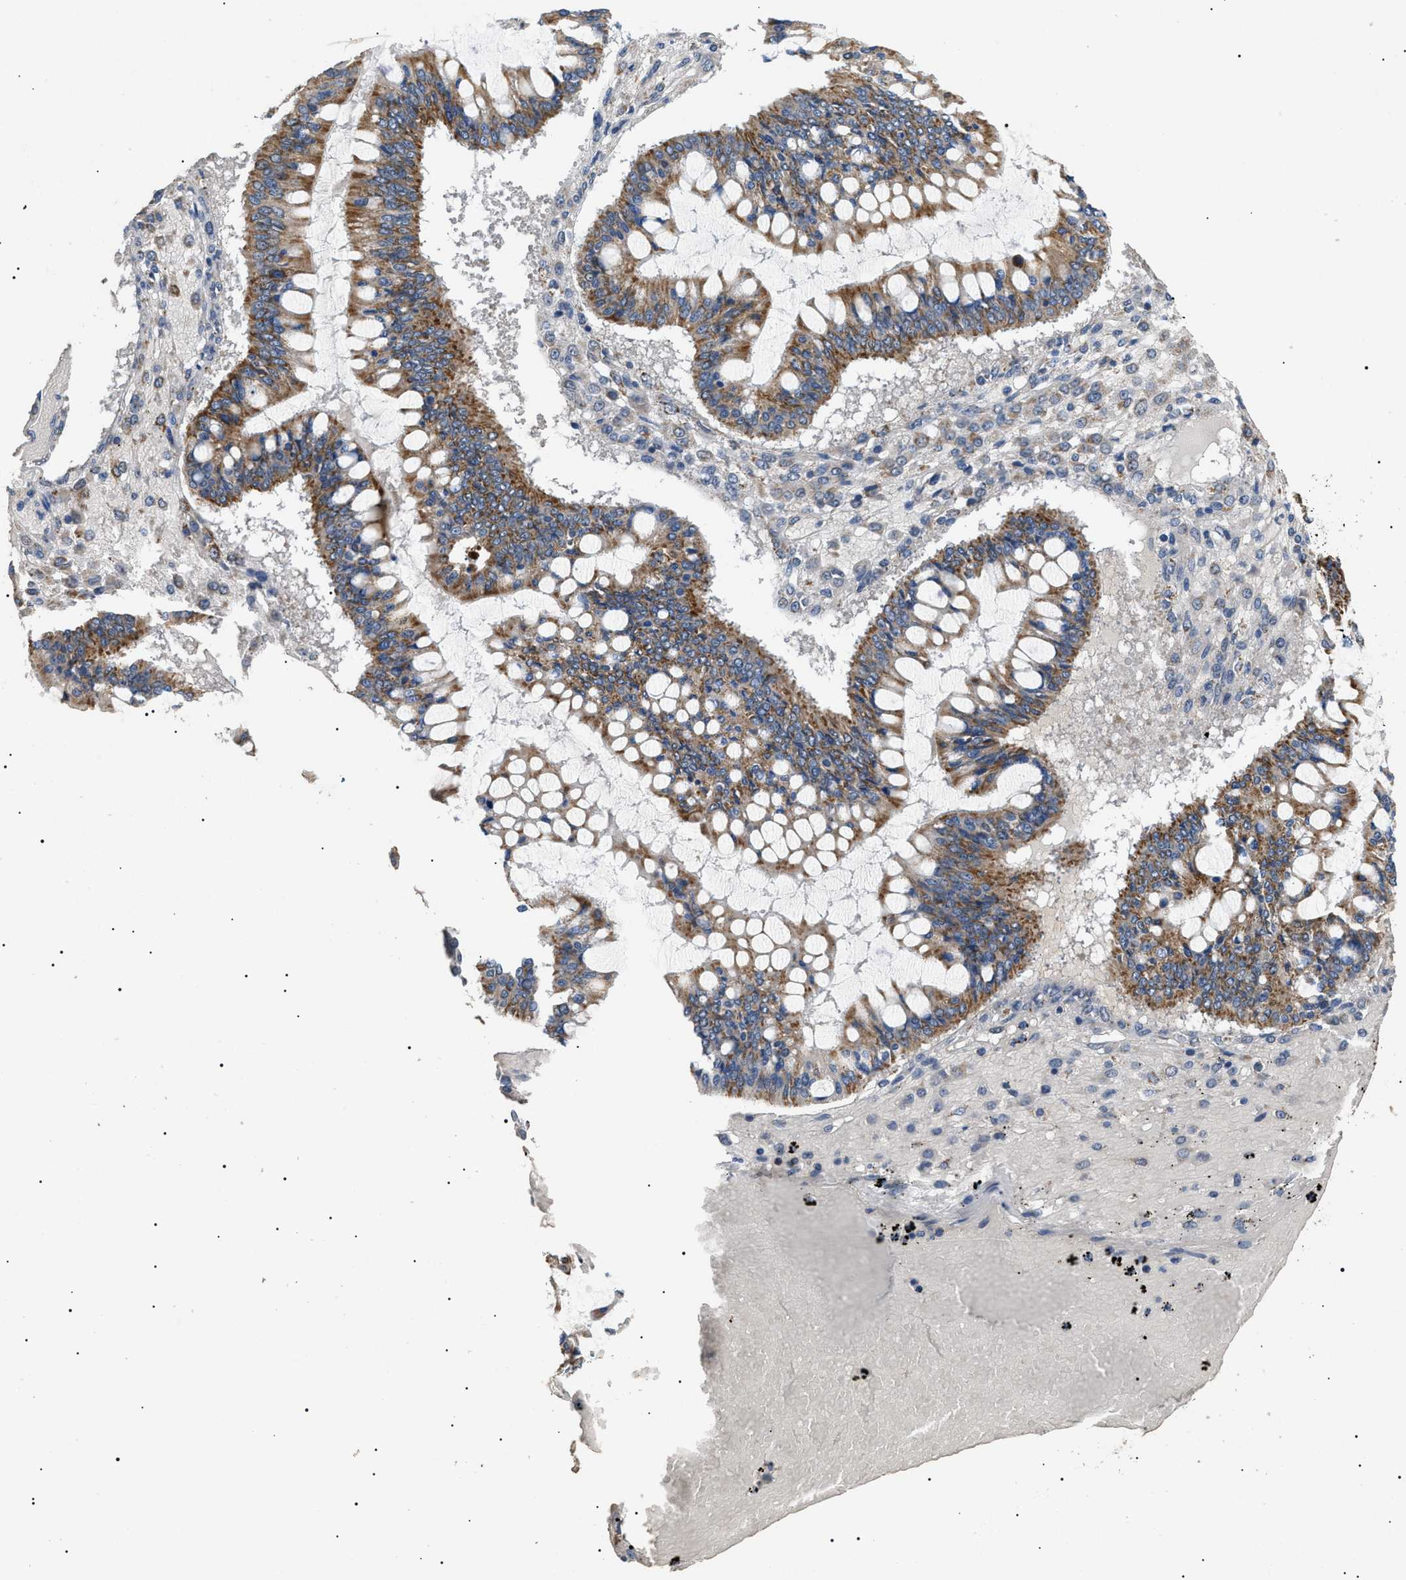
{"staining": {"intensity": "moderate", "quantity": ">75%", "location": "cytoplasmic/membranous"}, "tissue": "ovarian cancer", "cell_type": "Tumor cells", "image_type": "cancer", "snomed": [{"axis": "morphology", "description": "Cystadenocarcinoma, mucinous, NOS"}, {"axis": "topography", "description": "Ovary"}], "caption": "Immunohistochemistry (DAB (3,3'-diaminobenzidine)) staining of mucinous cystadenocarcinoma (ovarian) exhibits moderate cytoplasmic/membranous protein expression in approximately >75% of tumor cells. (Brightfield microscopy of DAB IHC at high magnification).", "gene": "TOMM6", "patient": {"sex": "female", "age": 73}}